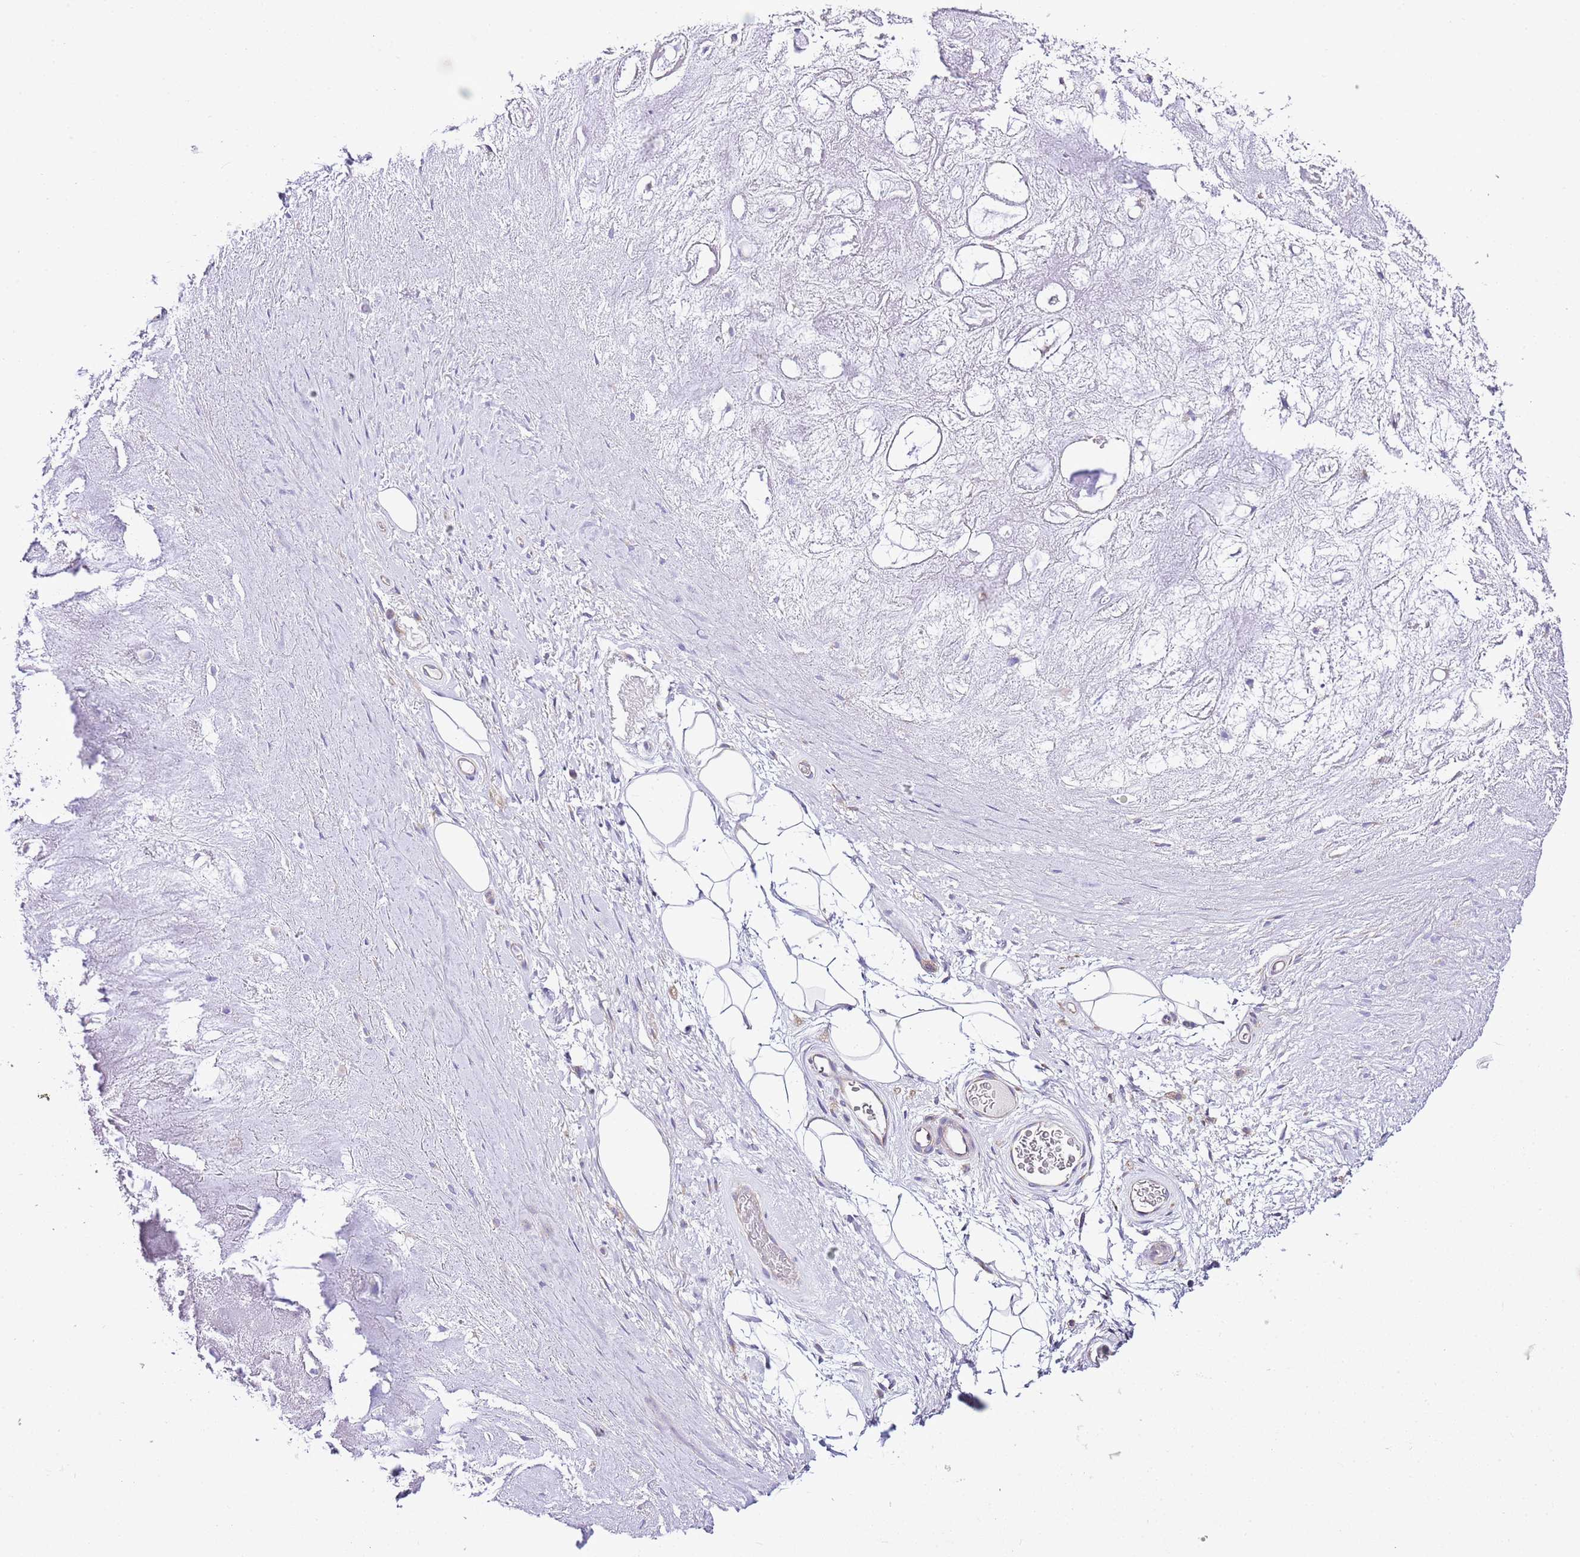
{"staining": {"intensity": "negative", "quantity": "none", "location": "none"}, "tissue": "adipose tissue", "cell_type": "Adipocytes", "image_type": "normal", "snomed": [{"axis": "morphology", "description": "Normal tissue, NOS"}, {"axis": "topography", "description": "Cartilage tissue"}], "caption": "Immunohistochemistry (IHC) of normal adipose tissue displays no expression in adipocytes. (DAB immunohistochemistry (IHC) visualized using brightfield microscopy, high magnification).", "gene": "RPS10", "patient": {"sex": "male", "age": 81}}